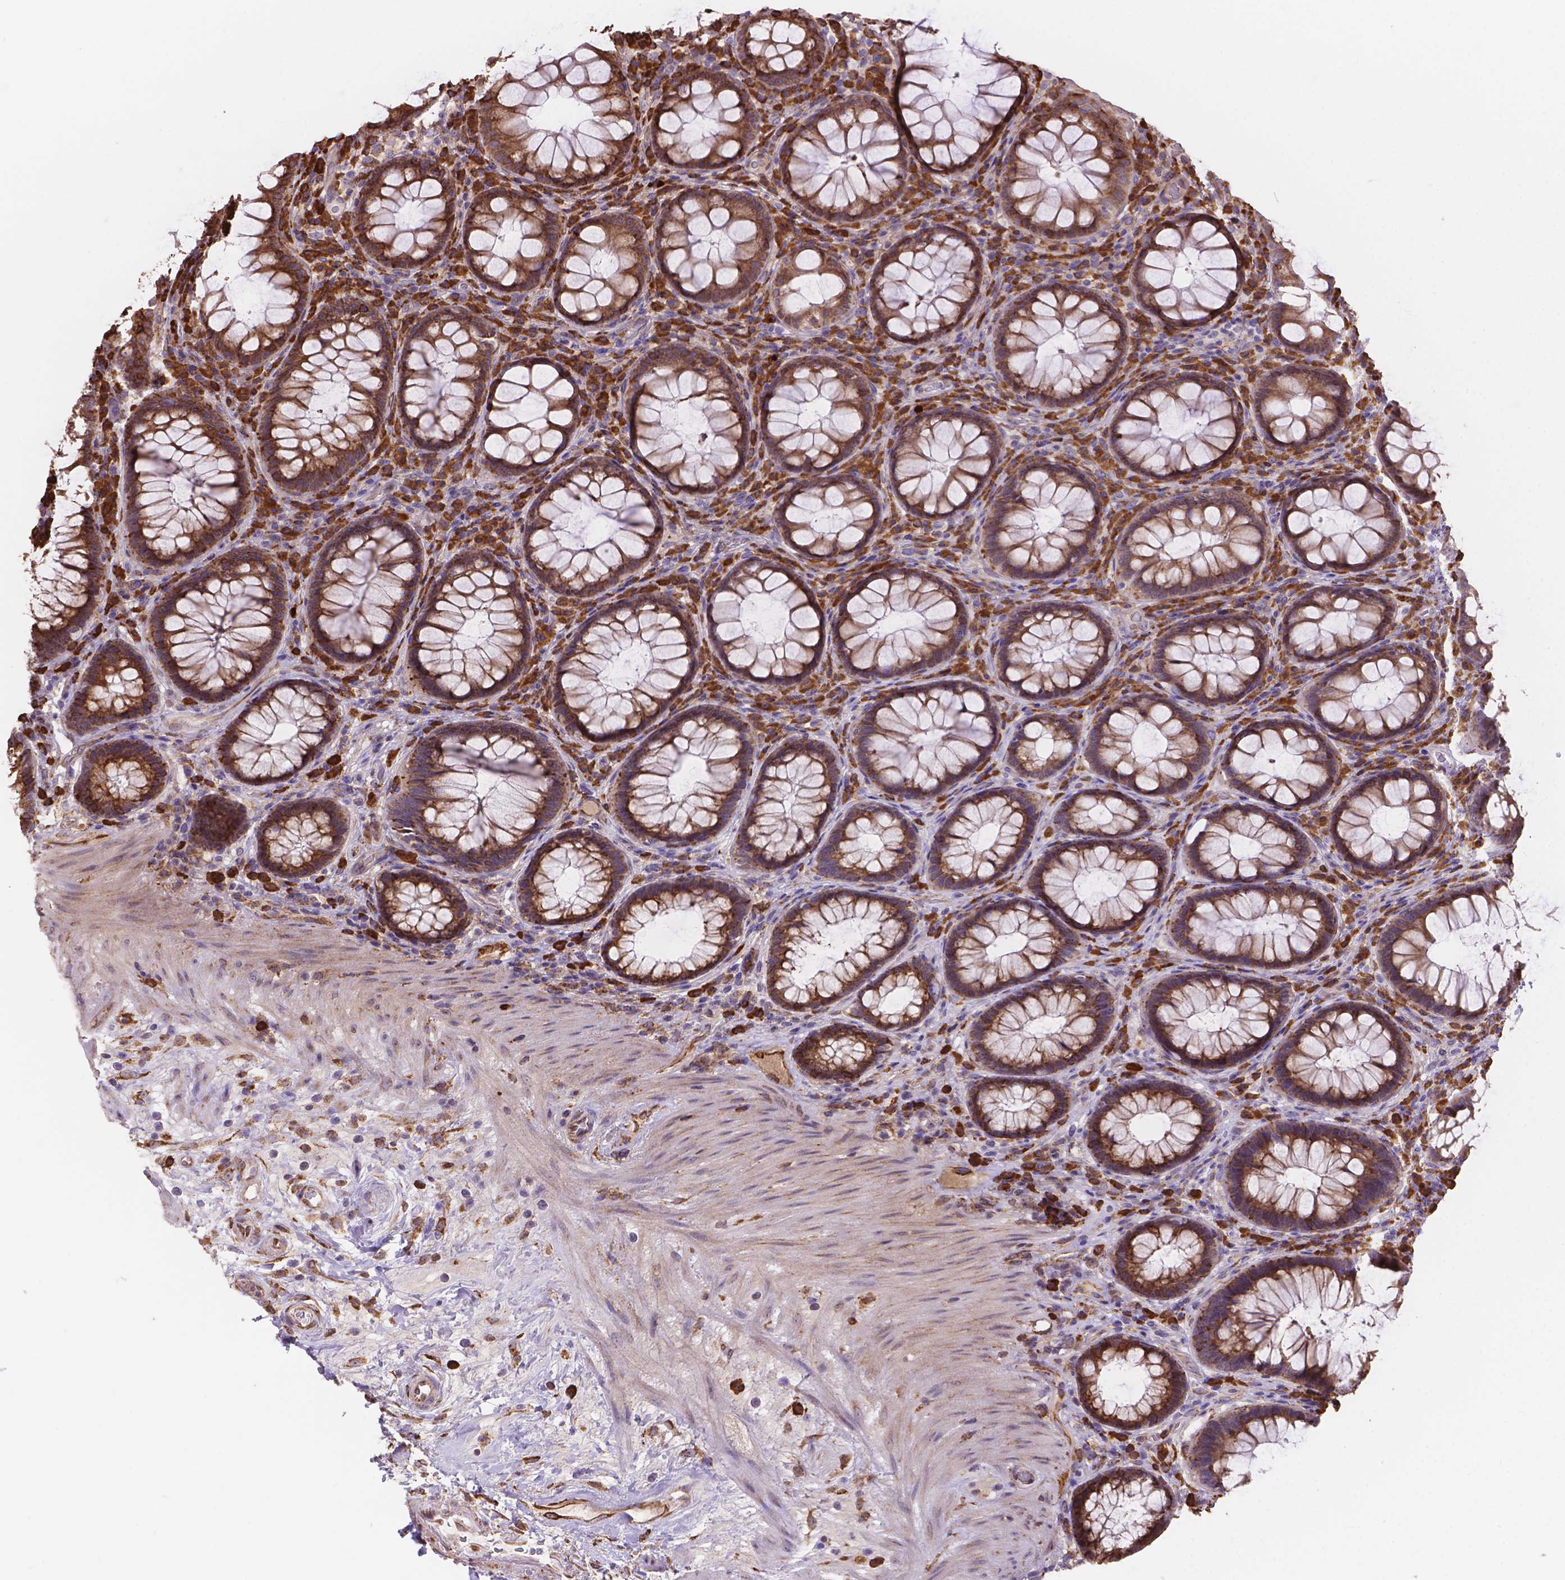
{"staining": {"intensity": "strong", "quantity": ">75%", "location": "cytoplasmic/membranous"}, "tissue": "rectum", "cell_type": "Glandular cells", "image_type": "normal", "snomed": [{"axis": "morphology", "description": "Normal tissue, NOS"}, {"axis": "topography", "description": "Rectum"}], "caption": "The immunohistochemical stain labels strong cytoplasmic/membranous expression in glandular cells of unremarkable rectum. The staining was performed using DAB to visualize the protein expression in brown, while the nuclei were stained in blue with hematoxylin (Magnification: 20x).", "gene": "IPO11", "patient": {"sex": "male", "age": 72}}